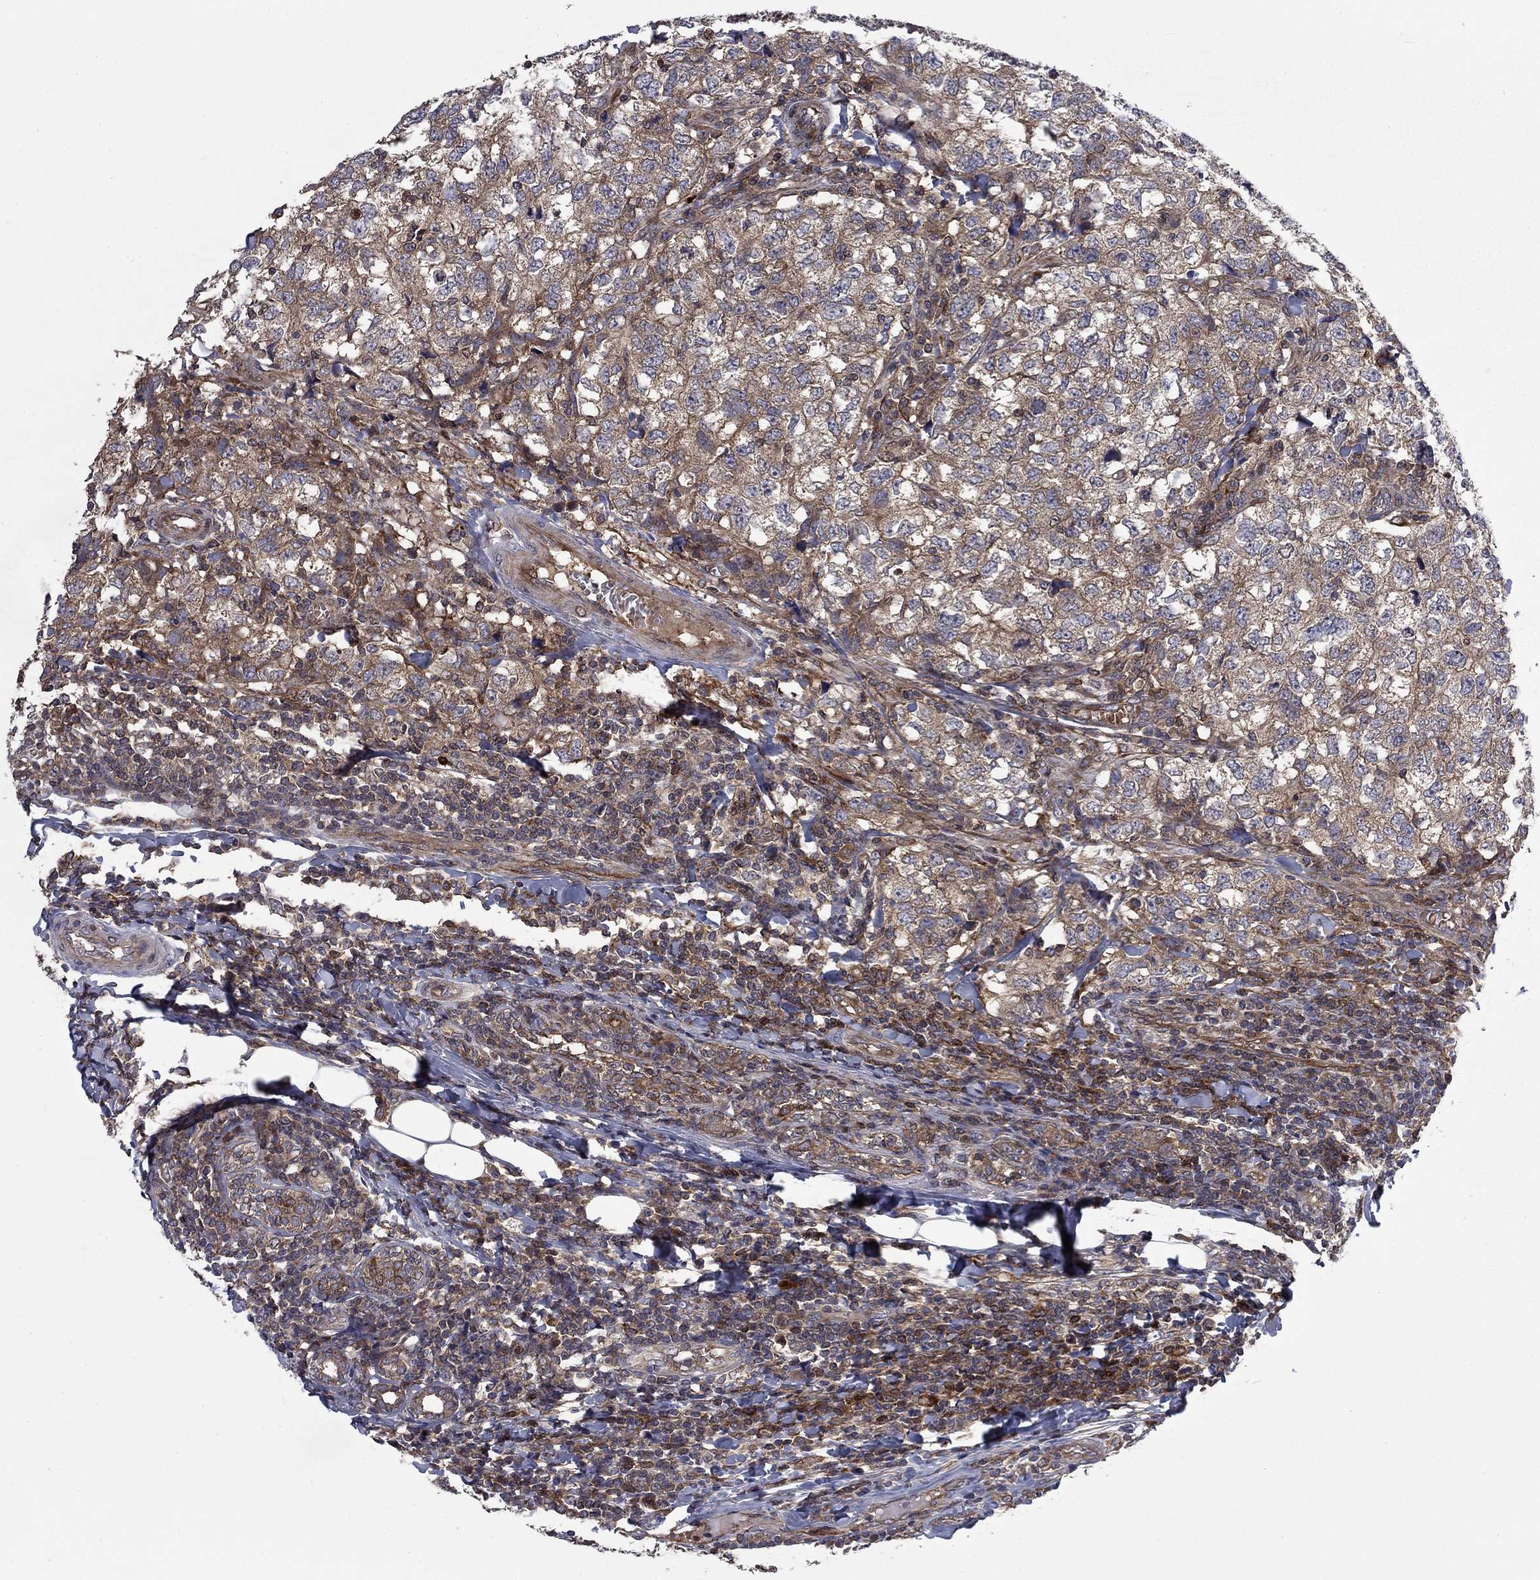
{"staining": {"intensity": "moderate", "quantity": "25%-75%", "location": "cytoplasmic/membranous"}, "tissue": "breast cancer", "cell_type": "Tumor cells", "image_type": "cancer", "snomed": [{"axis": "morphology", "description": "Duct carcinoma"}, {"axis": "topography", "description": "Breast"}], "caption": "IHC of human breast infiltrating ductal carcinoma demonstrates medium levels of moderate cytoplasmic/membranous staining in about 25%-75% of tumor cells.", "gene": "HDAC4", "patient": {"sex": "female", "age": 30}}